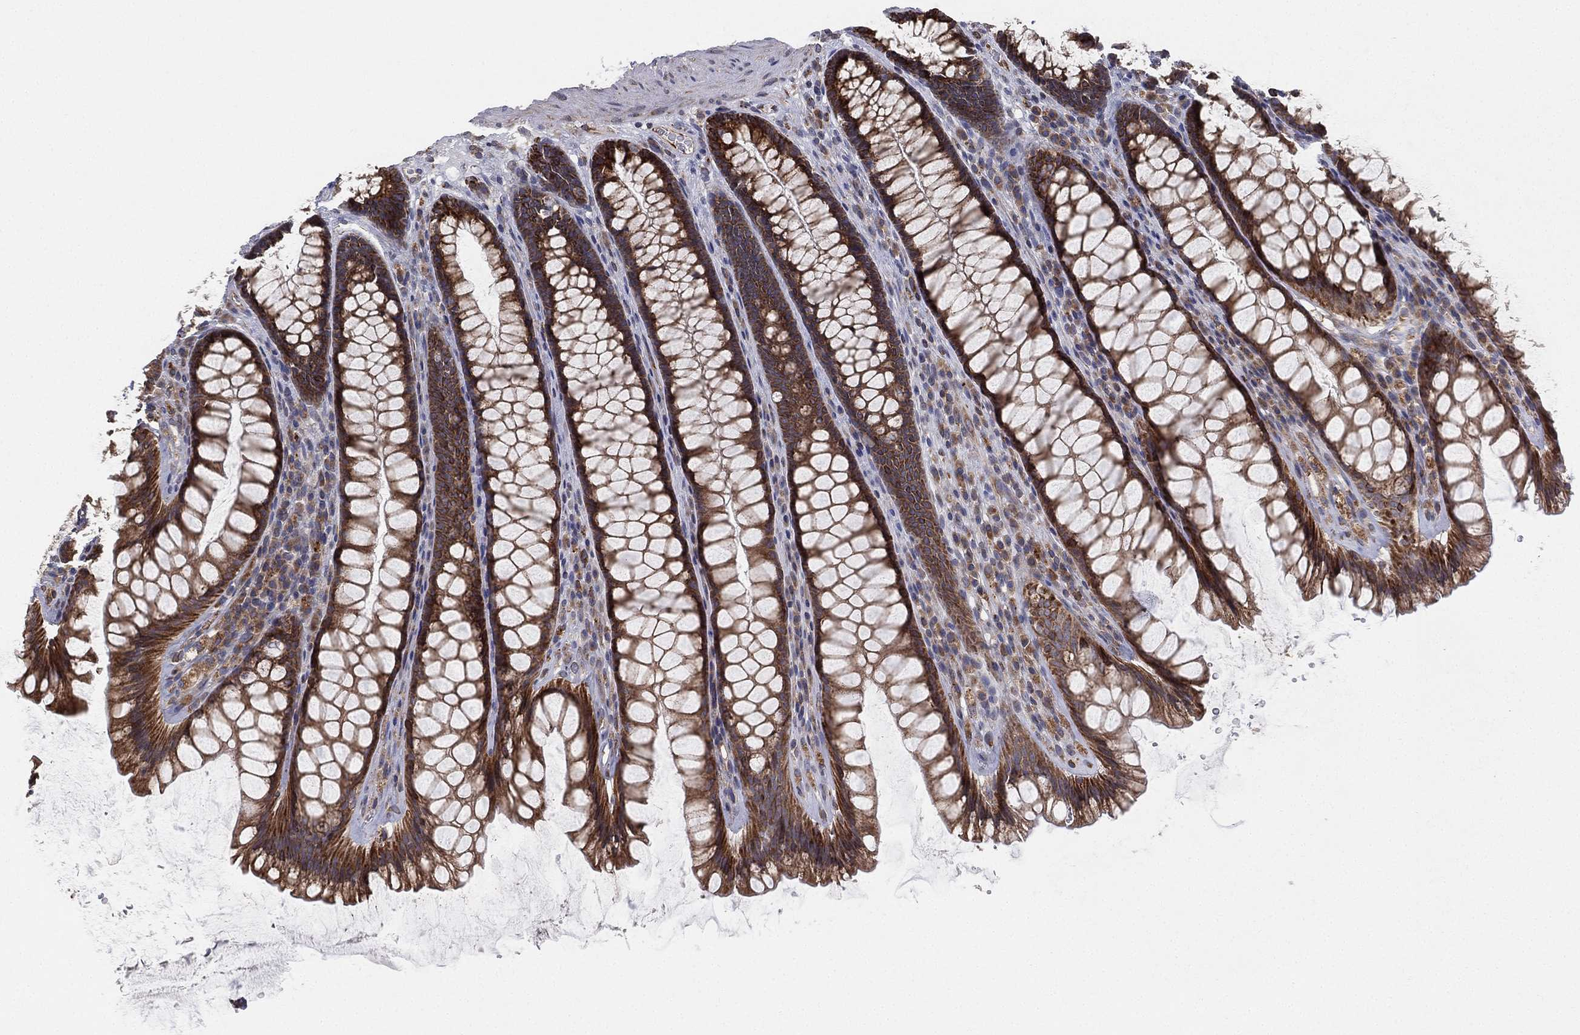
{"staining": {"intensity": "moderate", "quantity": ">75%", "location": "cytoplasmic/membranous"}, "tissue": "rectum", "cell_type": "Glandular cells", "image_type": "normal", "snomed": [{"axis": "morphology", "description": "Normal tissue, NOS"}, {"axis": "topography", "description": "Rectum"}], "caption": "Rectum stained with a protein marker exhibits moderate staining in glandular cells.", "gene": "CYB5B", "patient": {"sex": "male", "age": 72}}